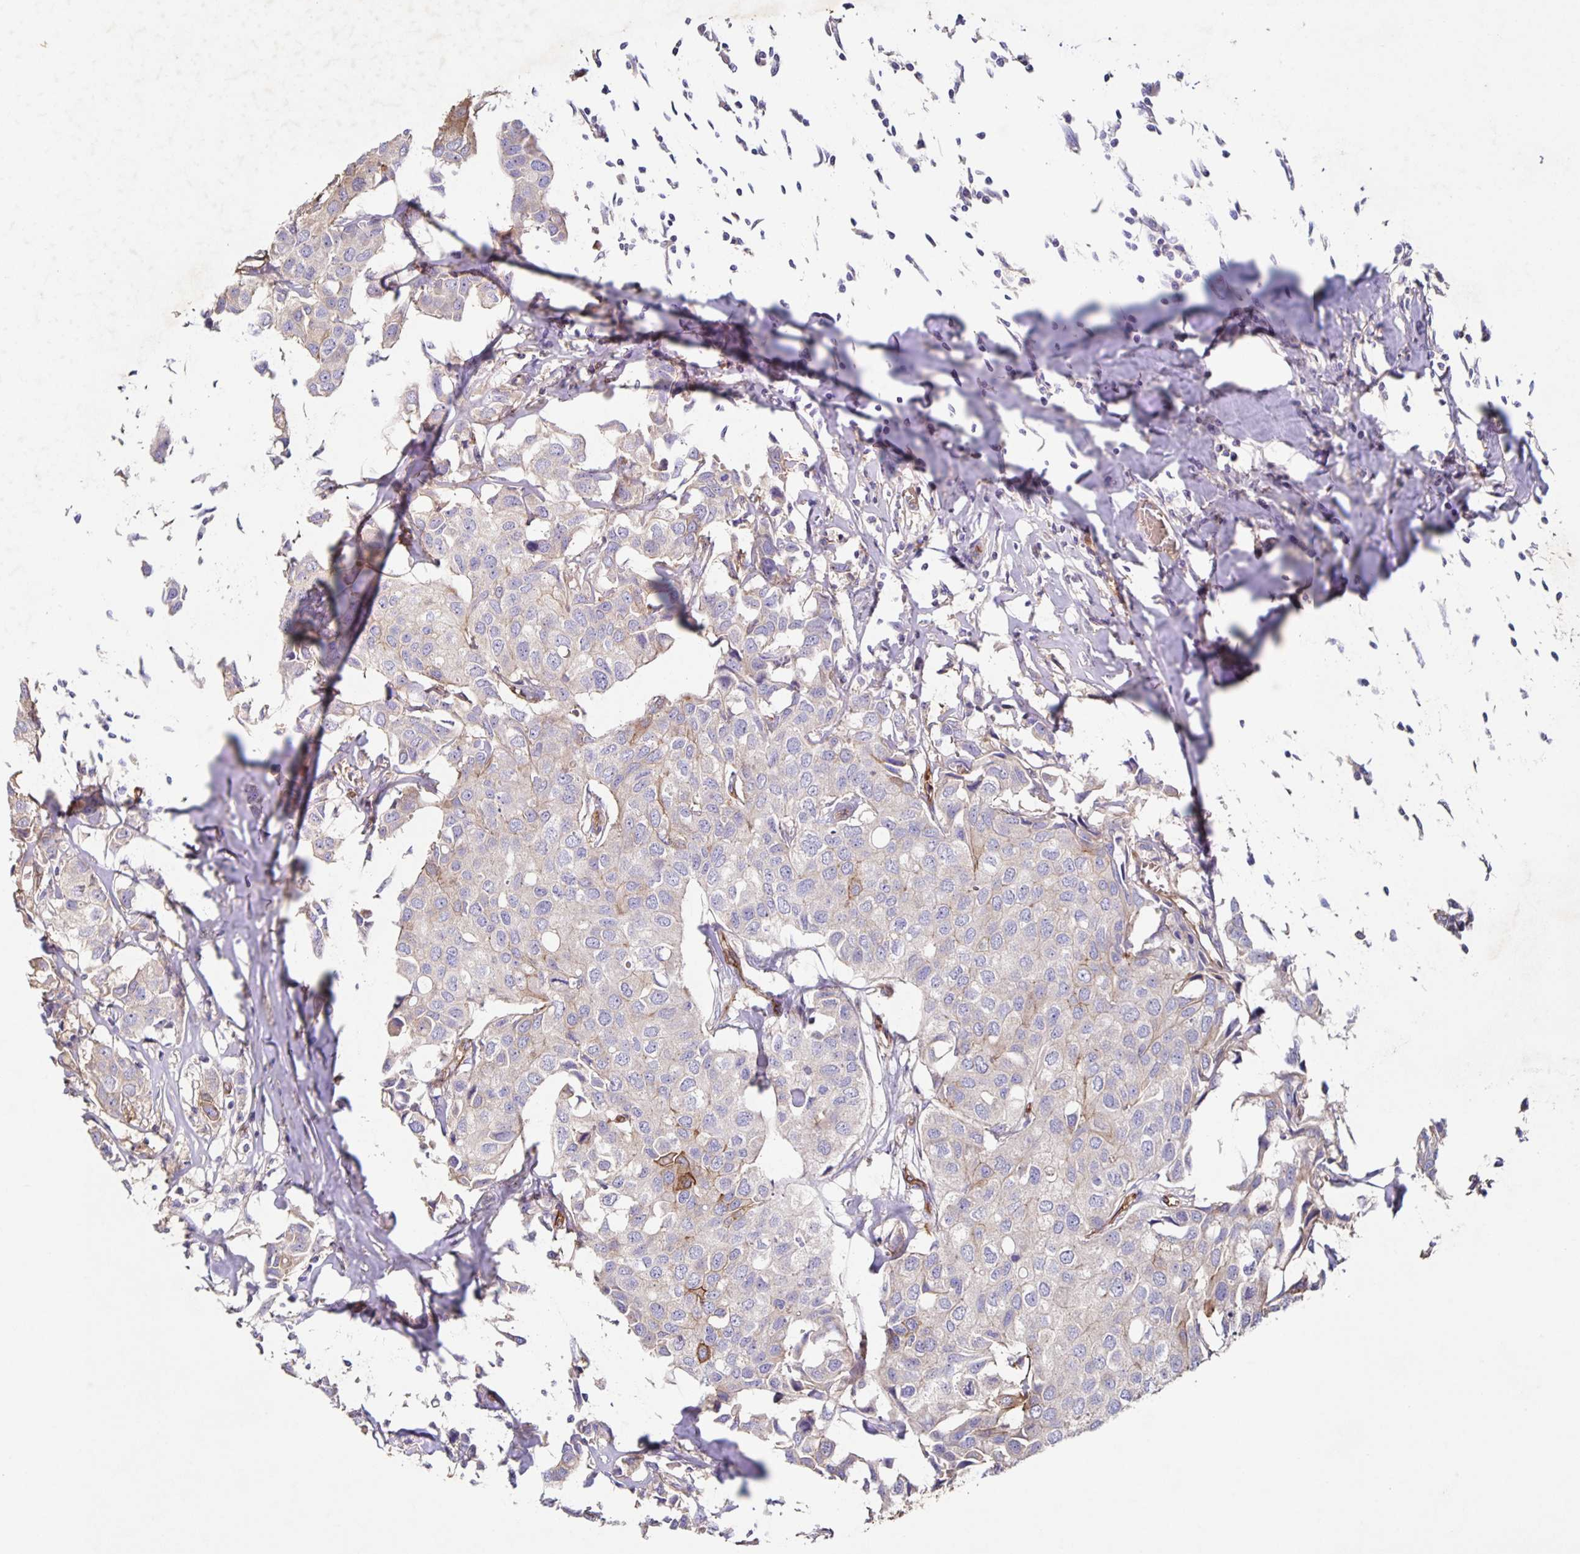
{"staining": {"intensity": "moderate", "quantity": "<25%", "location": "cytoplasmic/membranous"}, "tissue": "breast cancer", "cell_type": "Tumor cells", "image_type": "cancer", "snomed": [{"axis": "morphology", "description": "Duct carcinoma"}, {"axis": "topography", "description": "Breast"}], "caption": "The histopathology image shows immunohistochemical staining of breast cancer (infiltrating ductal carcinoma). There is moderate cytoplasmic/membranous expression is appreciated in approximately <25% of tumor cells. Nuclei are stained in blue.", "gene": "ITGA2", "patient": {"sex": "female", "age": 80}}